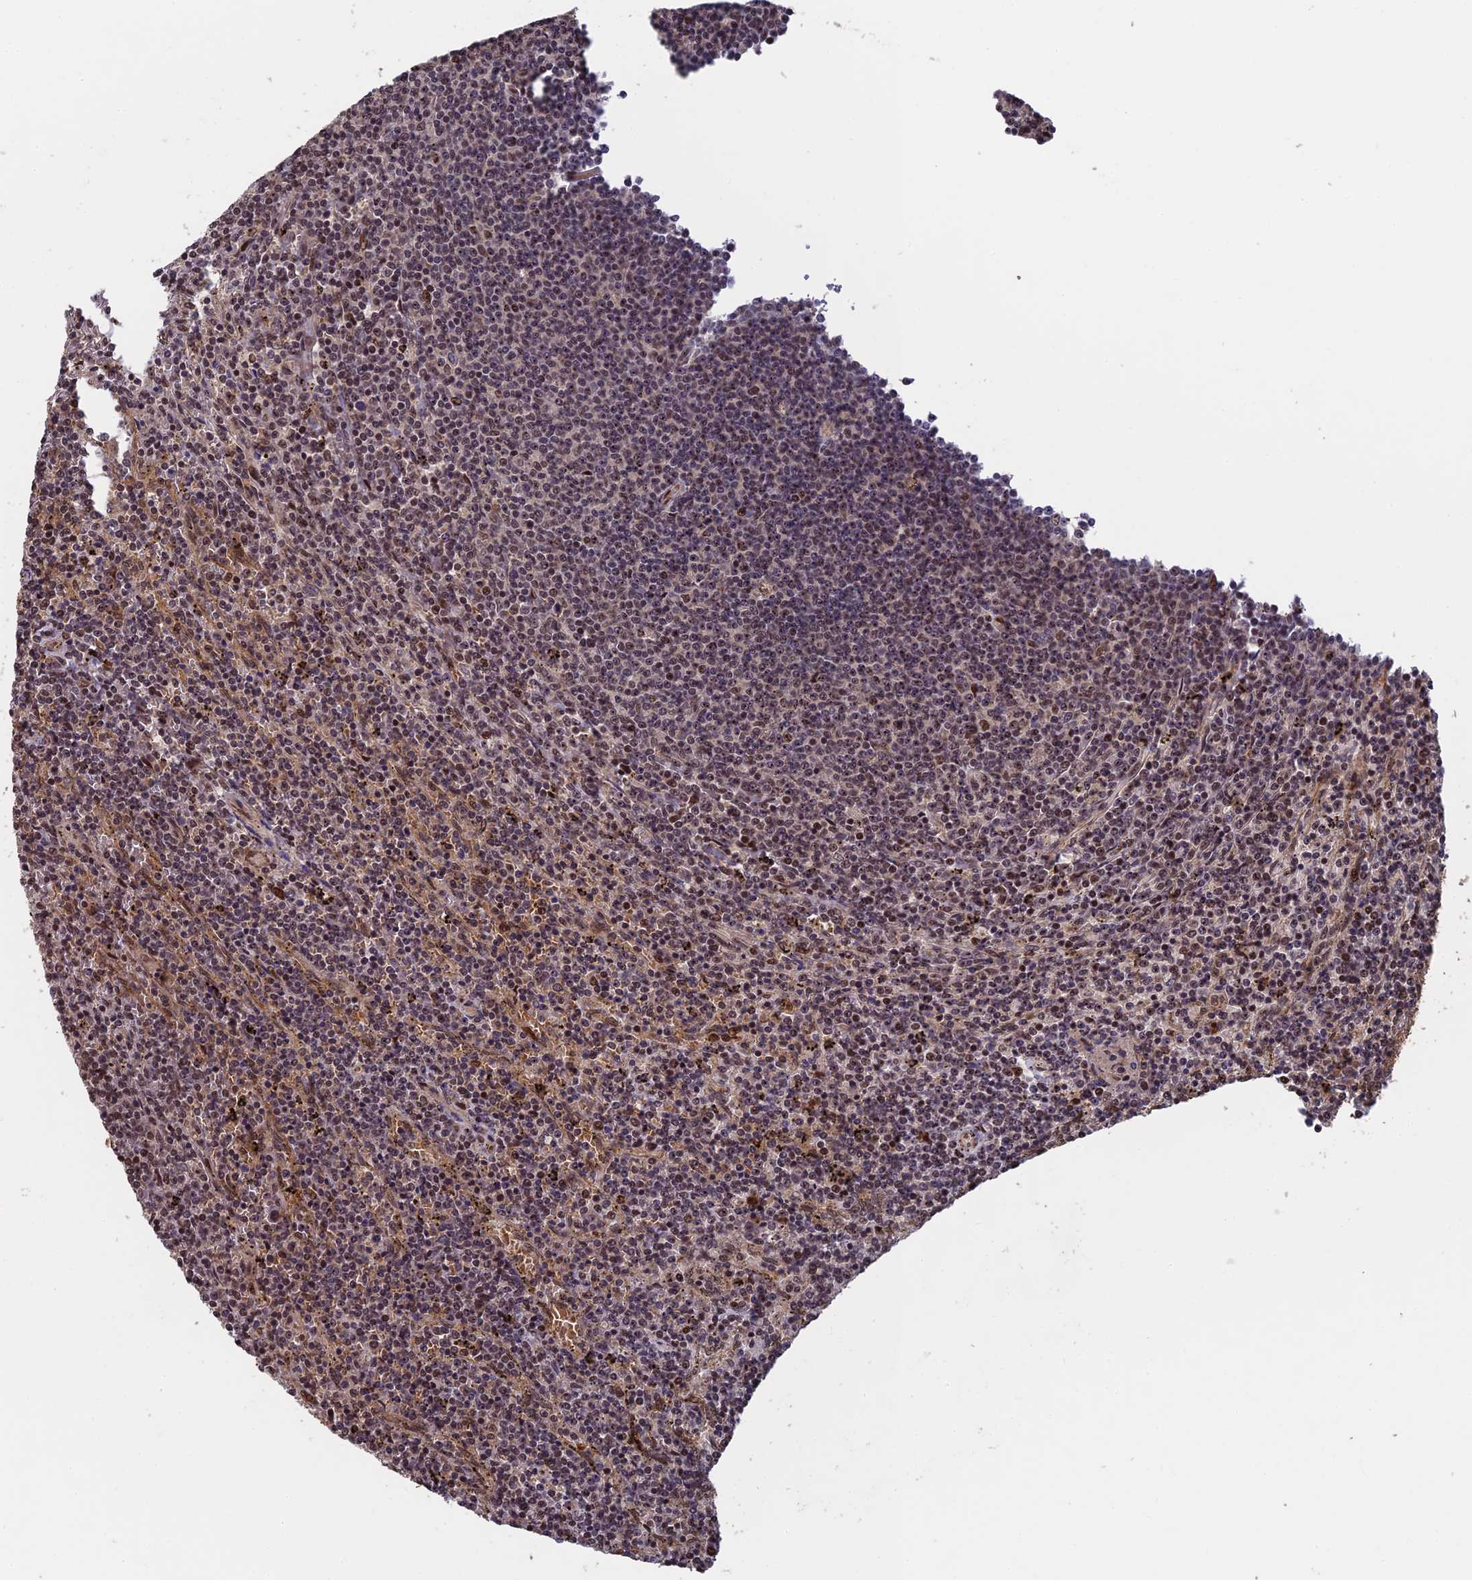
{"staining": {"intensity": "weak", "quantity": "25%-75%", "location": "nuclear"}, "tissue": "lymphoma", "cell_type": "Tumor cells", "image_type": "cancer", "snomed": [{"axis": "morphology", "description": "Malignant lymphoma, non-Hodgkin's type, Low grade"}, {"axis": "topography", "description": "Spleen"}], "caption": "A brown stain highlights weak nuclear positivity of a protein in human low-grade malignant lymphoma, non-Hodgkin's type tumor cells.", "gene": "OSBPL1A", "patient": {"sex": "female", "age": 50}}